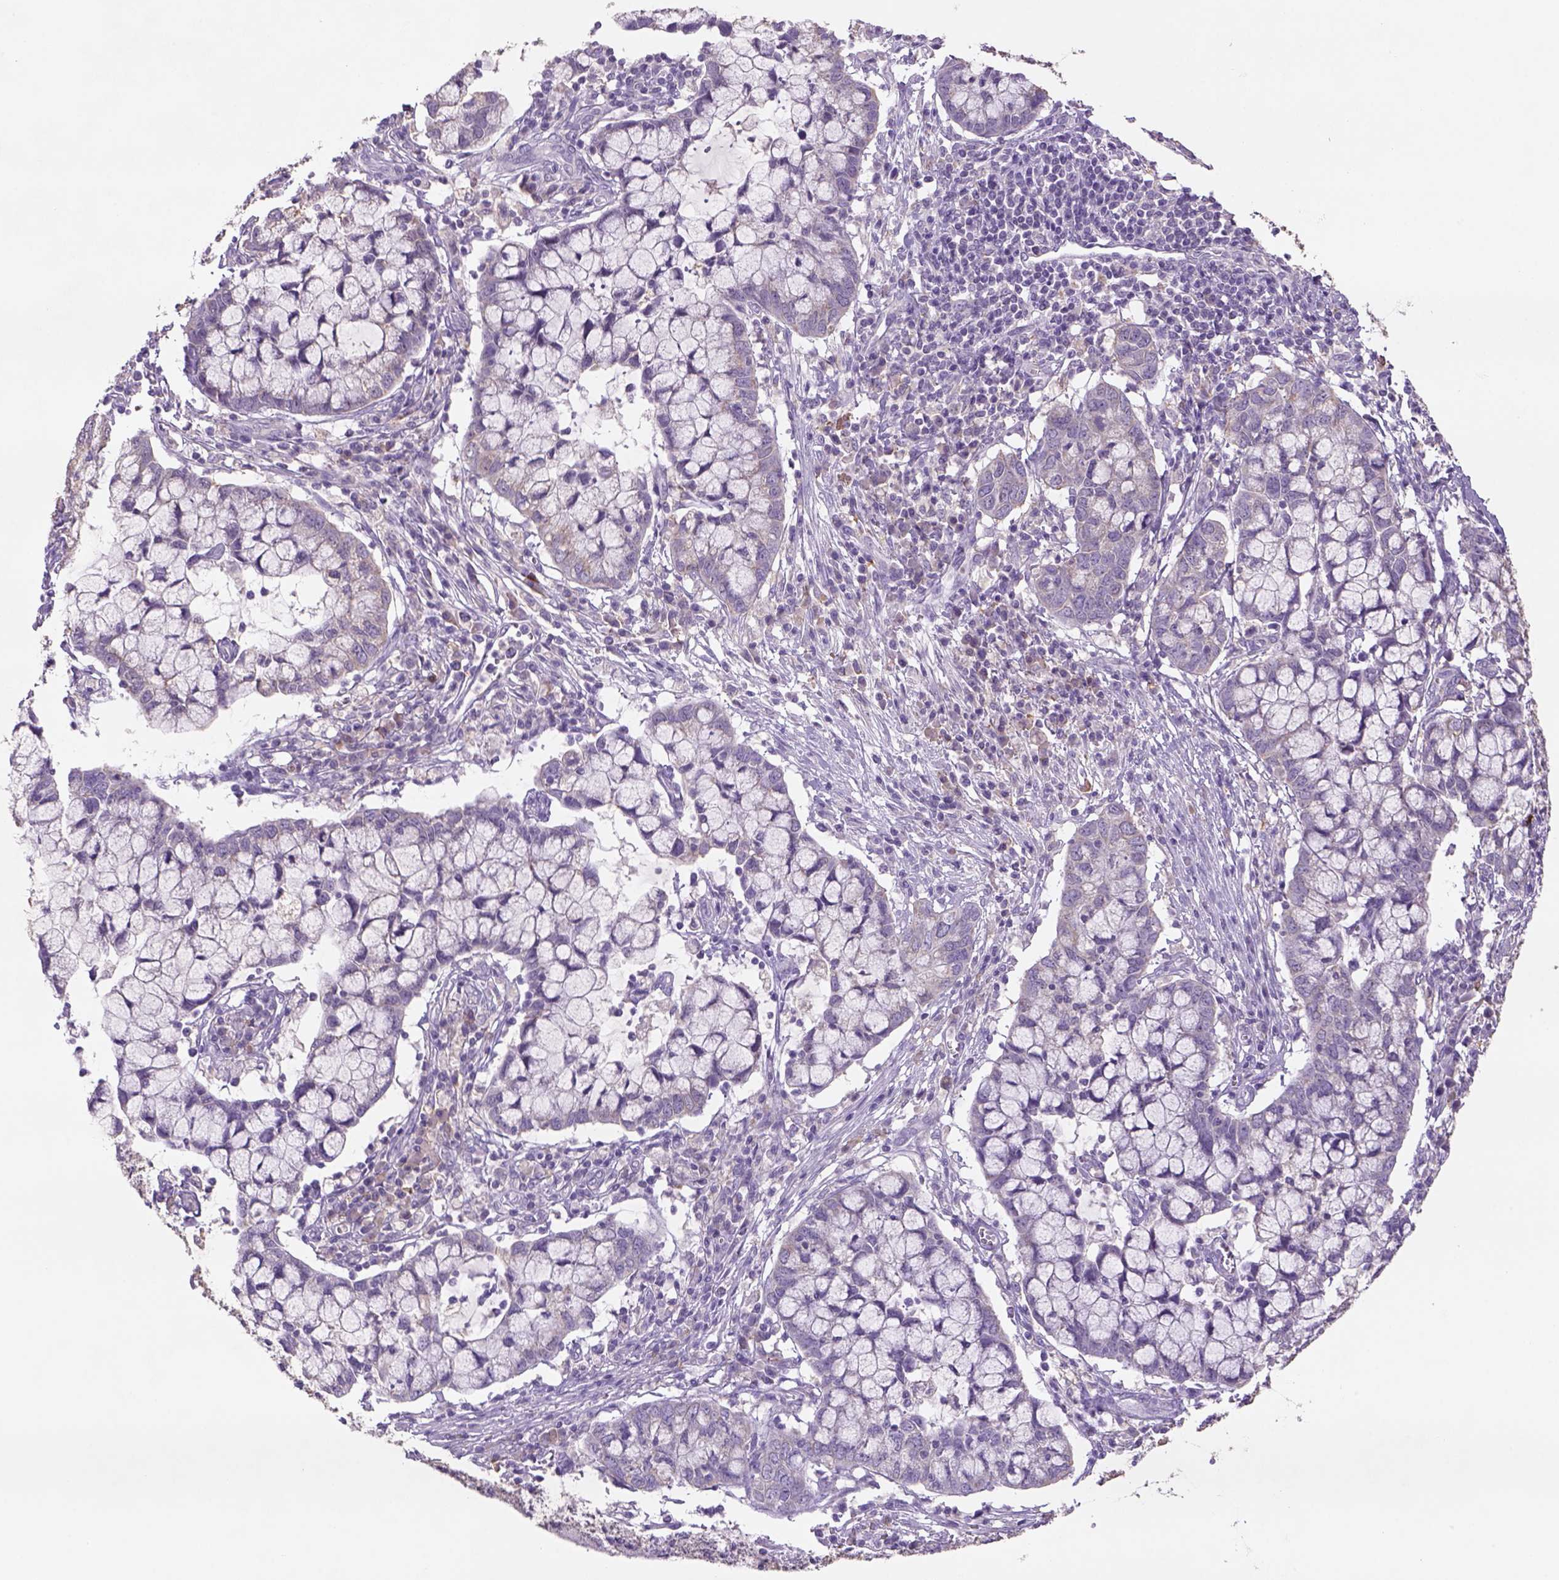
{"staining": {"intensity": "weak", "quantity": ">75%", "location": "cytoplasmic/membranous"}, "tissue": "cervical cancer", "cell_type": "Tumor cells", "image_type": "cancer", "snomed": [{"axis": "morphology", "description": "Adenocarcinoma, NOS"}, {"axis": "topography", "description": "Cervix"}], "caption": "Cervical adenocarcinoma stained with a brown dye shows weak cytoplasmic/membranous positive positivity in approximately >75% of tumor cells.", "gene": "NAALAD2", "patient": {"sex": "female", "age": 40}}